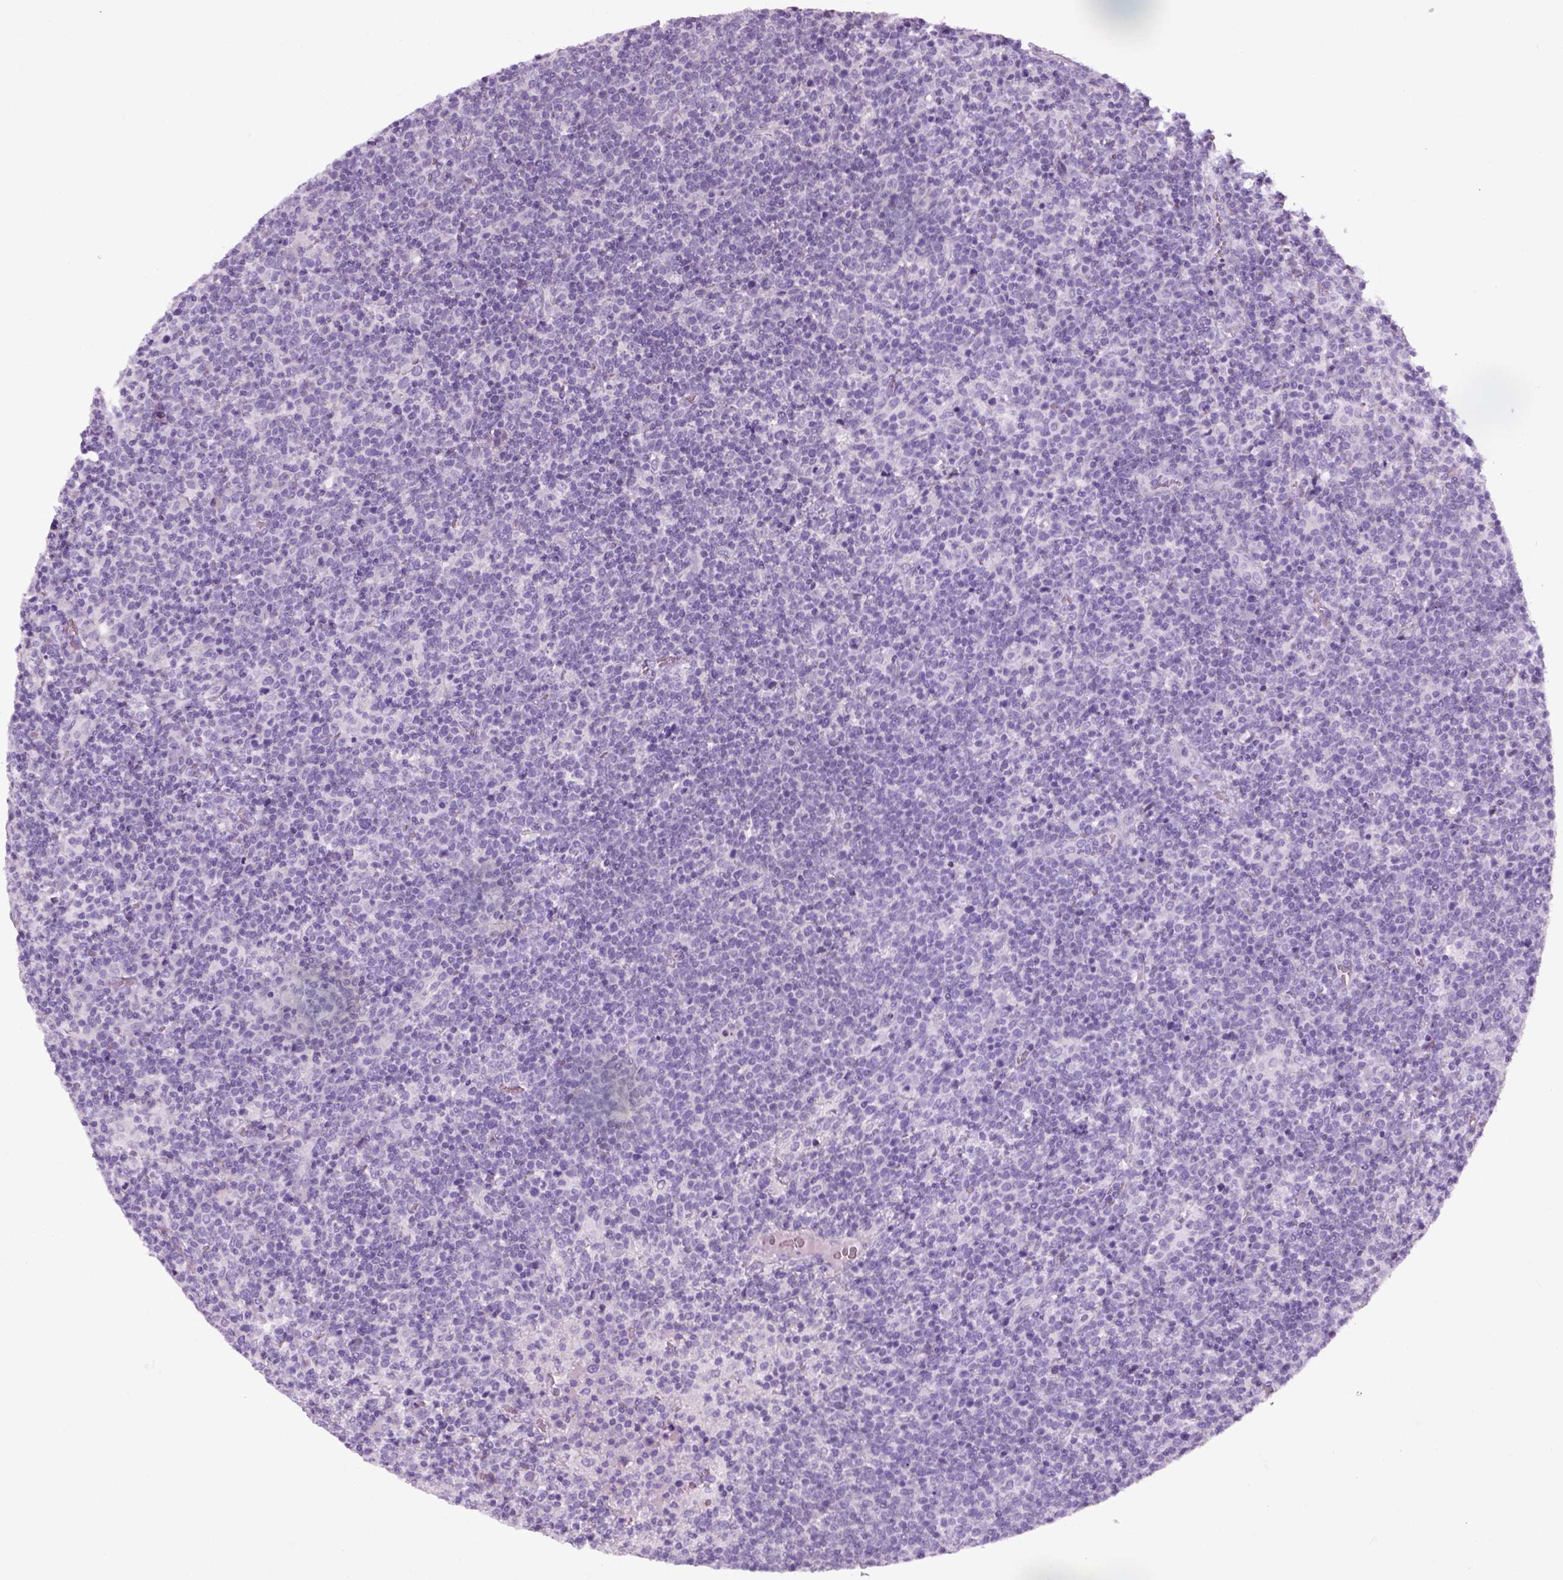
{"staining": {"intensity": "negative", "quantity": "none", "location": "none"}, "tissue": "lymphoma", "cell_type": "Tumor cells", "image_type": "cancer", "snomed": [{"axis": "morphology", "description": "Malignant lymphoma, non-Hodgkin's type, High grade"}, {"axis": "topography", "description": "Lymph node"}], "caption": "IHC image of neoplastic tissue: human lymphoma stained with DAB exhibits no significant protein positivity in tumor cells. Nuclei are stained in blue.", "gene": "SLC12A5", "patient": {"sex": "male", "age": 61}}